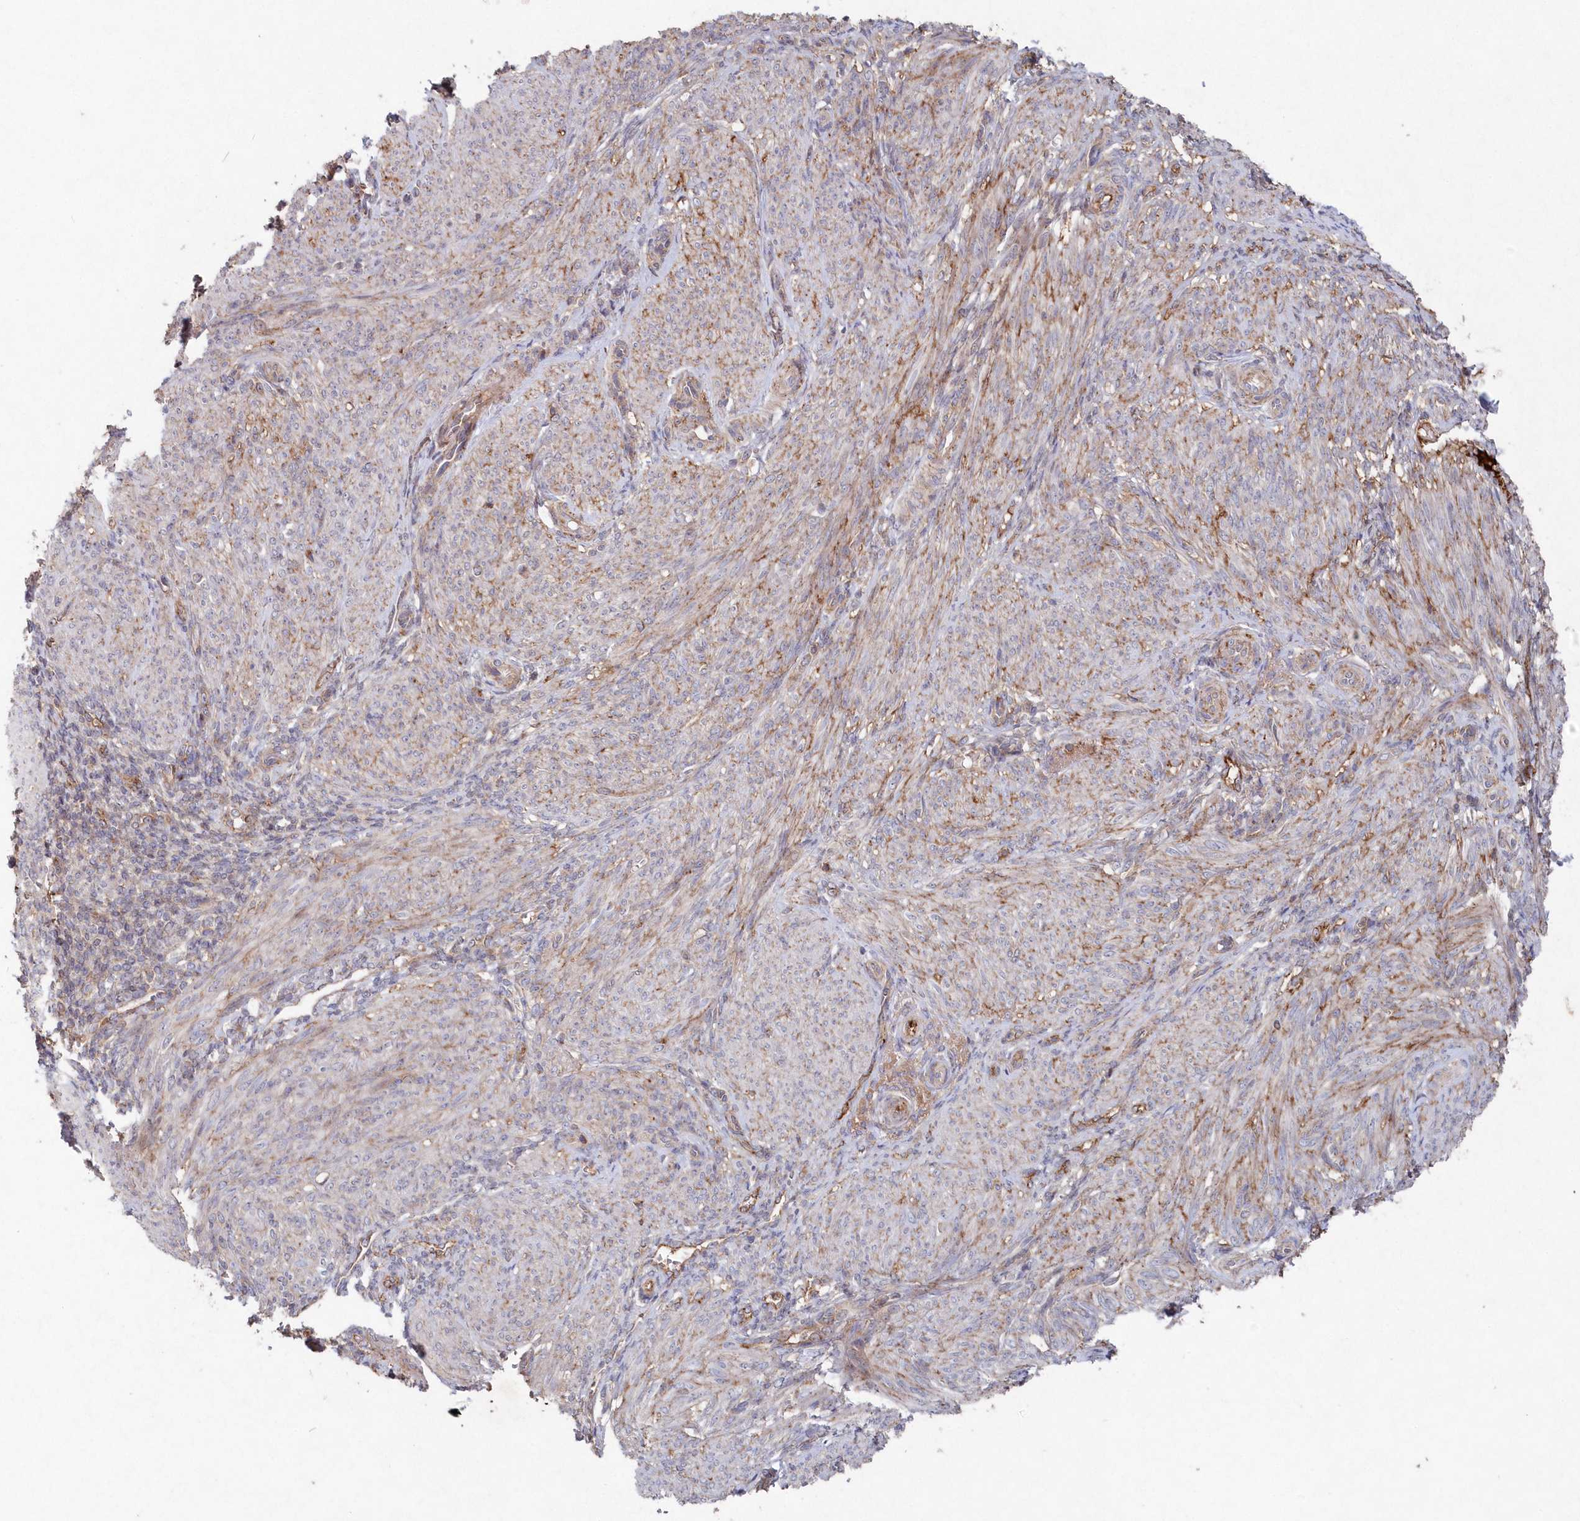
{"staining": {"intensity": "weak", "quantity": "25%-75%", "location": "cytoplasmic/membranous"}, "tissue": "smooth muscle", "cell_type": "Smooth muscle cells", "image_type": "normal", "snomed": [{"axis": "morphology", "description": "Normal tissue, NOS"}, {"axis": "topography", "description": "Smooth muscle"}], "caption": "Normal smooth muscle shows weak cytoplasmic/membranous staining in approximately 25%-75% of smooth muscle cells, visualized by immunohistochemistry. The staining is performed using DAB (3,3'-diaminobenzidine) brown chromogen to label protein expression. The nuclei are counter-stained blue using hematoxylin.", "gene": "ABHD14B", "patient": {"sex": "female", "age": 39}}